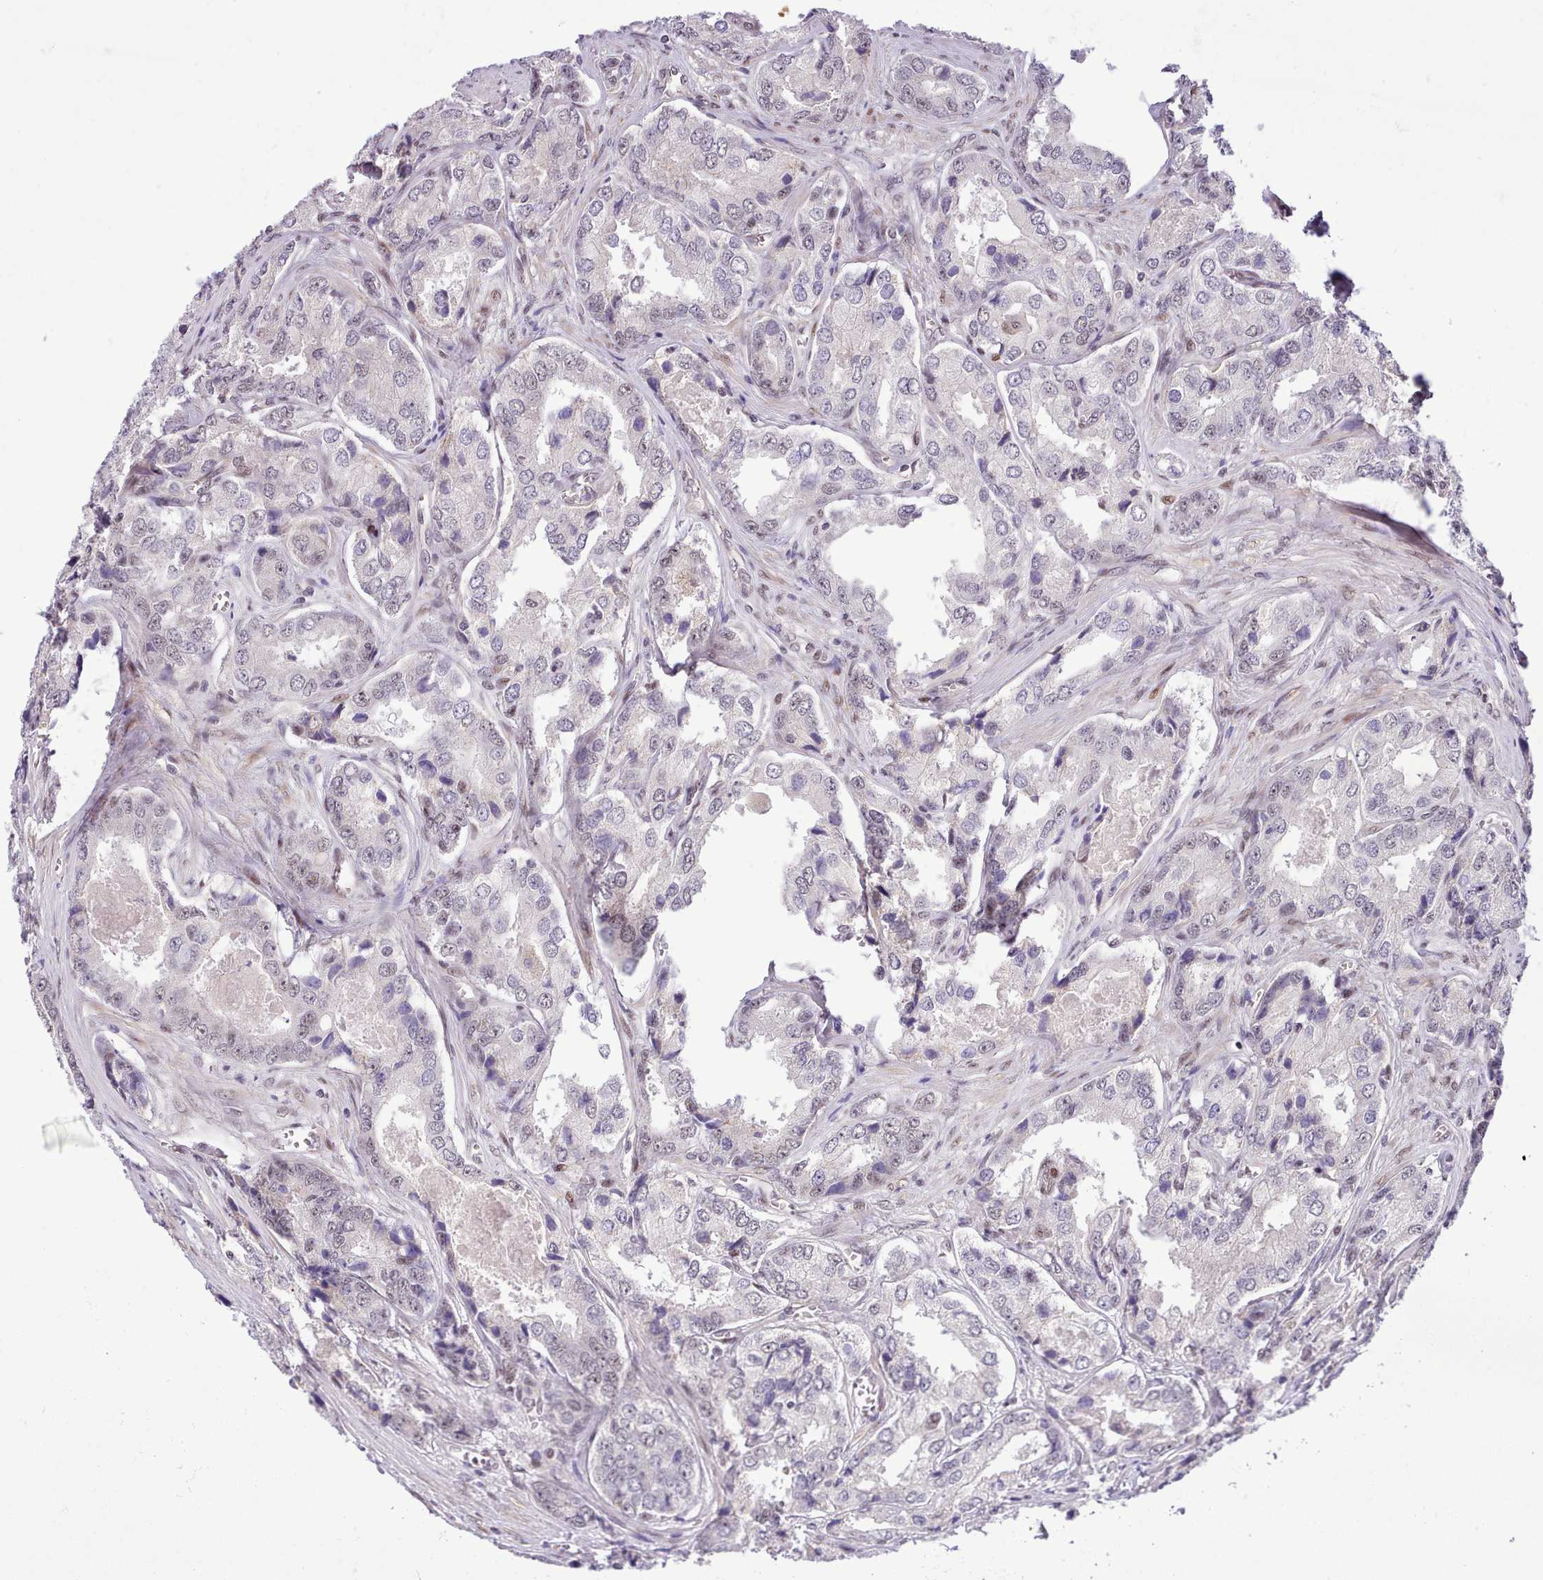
{"staining": {"intensity": "negative", "quantity": "none", "location": "none"}, "tissue": "prostate cancer", "cell_type": "Tumor cells", "image_type": "cancer", "snomed": [{"axis": "morphology", "description": "Adenocarcinoma, Low grade"}, {"axis": "topography", "description": "Prostate"}], "caption": "Protein analysis of prostate low-grade adenocarcinoma demonstrates no significant staining in tumor cells.", "gene": "HOXB7", "patient": {"sex": "male", "age": 68}}